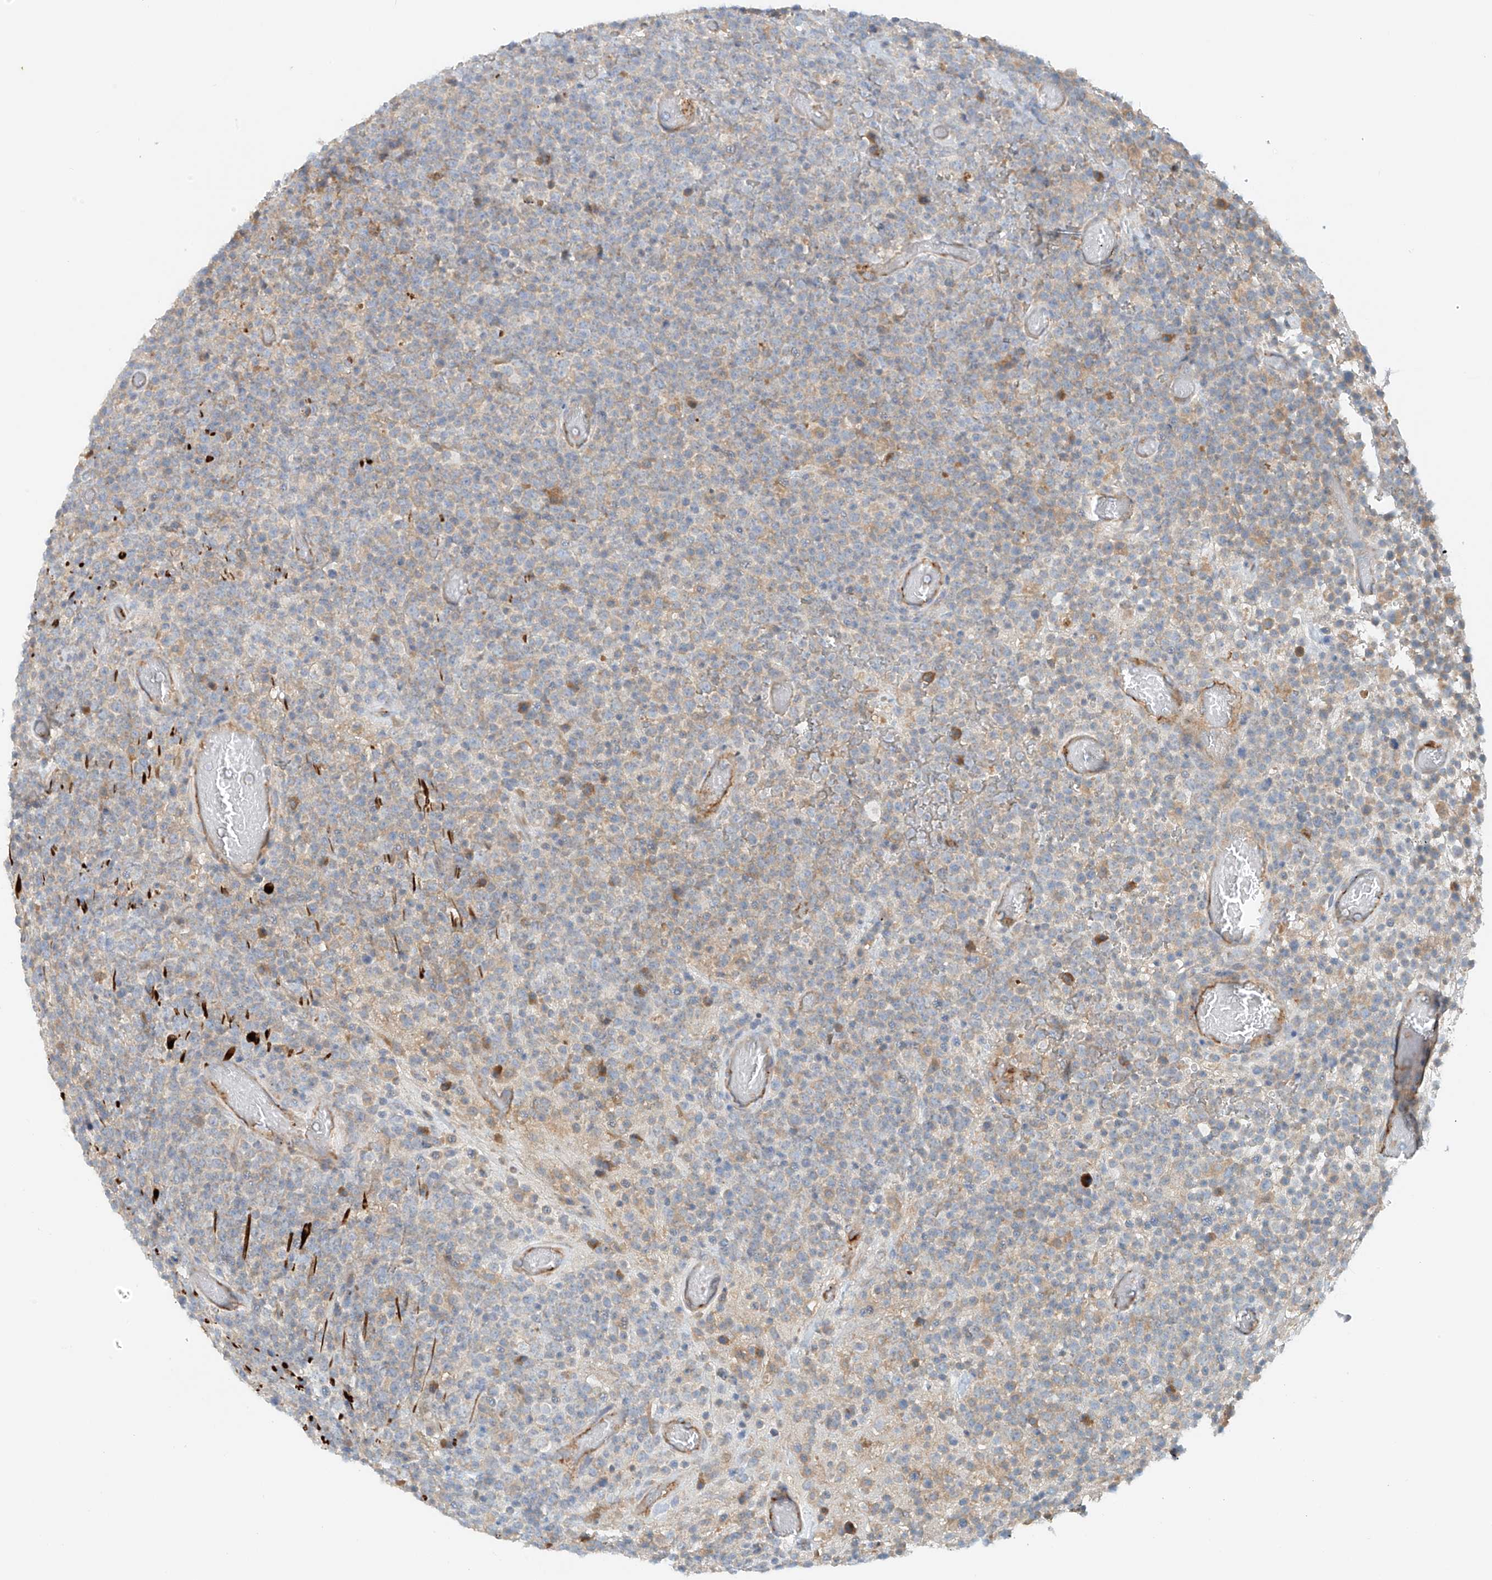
{"staining": {"intensity": "weak", "quantity": "25%-75%", "location": "cytoplasmic/membranous"}, "tissue": "lymphoma", "cell_type": "Tumor cells", "image_type": "cancer", "snomed": [{"axis": "morphology", "description": "Malignant lymphoma, non-Hodgkin's type, High grade"}, {"axis": "topography", "description": "Colon"}], "caption": "Brown immunohistochemical staining in high-grade malignant lymphoma, non-Hodgkin's type shows weak cytoplasmic/membranous staining in approximately 25%-75% of tumor cells. Immunohistochemistry stains the protein of interest in brown and the nuclei are stained blue.", "gene": "LYRM9", "patient": {"sex": "female", "age": 53}}